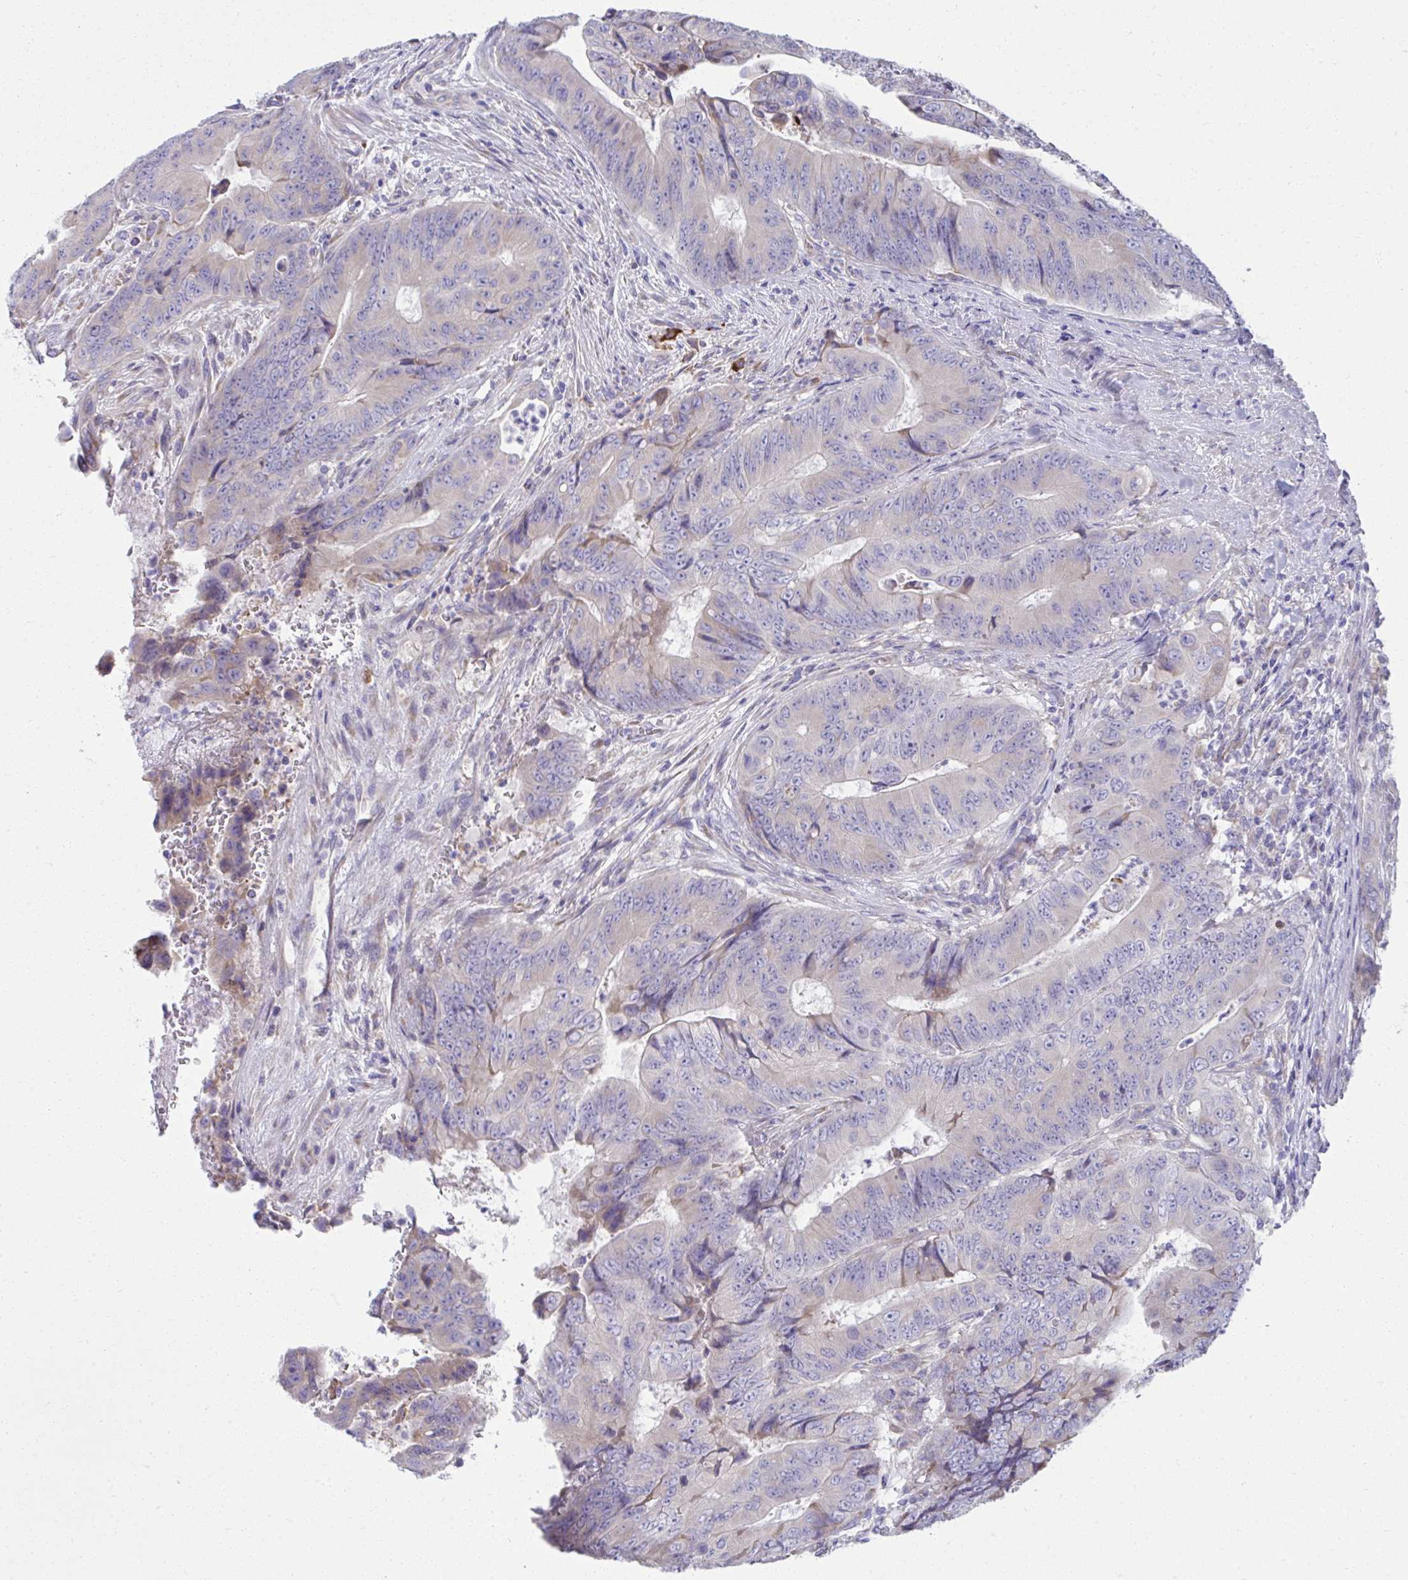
{"staining": {"intensity": "negative", "quantity": "none", "location": "none"}, "tissue": "colorectal cancer", "cell_type": "Tumor cells", "image_type": "cancer", "snomed": [{"axis": "morphology", "description": "Adenocarcinoma, NOS"}, {"axis": "topography", "description": "Colon"}], "caption": "Colorectal cancer was stained to show a protein in brown. There is no significant positivity in tumor cells. Nuclei are stained in blue.", "gene": "FASLG", "patient": {"sex": "female", "age": 48}}